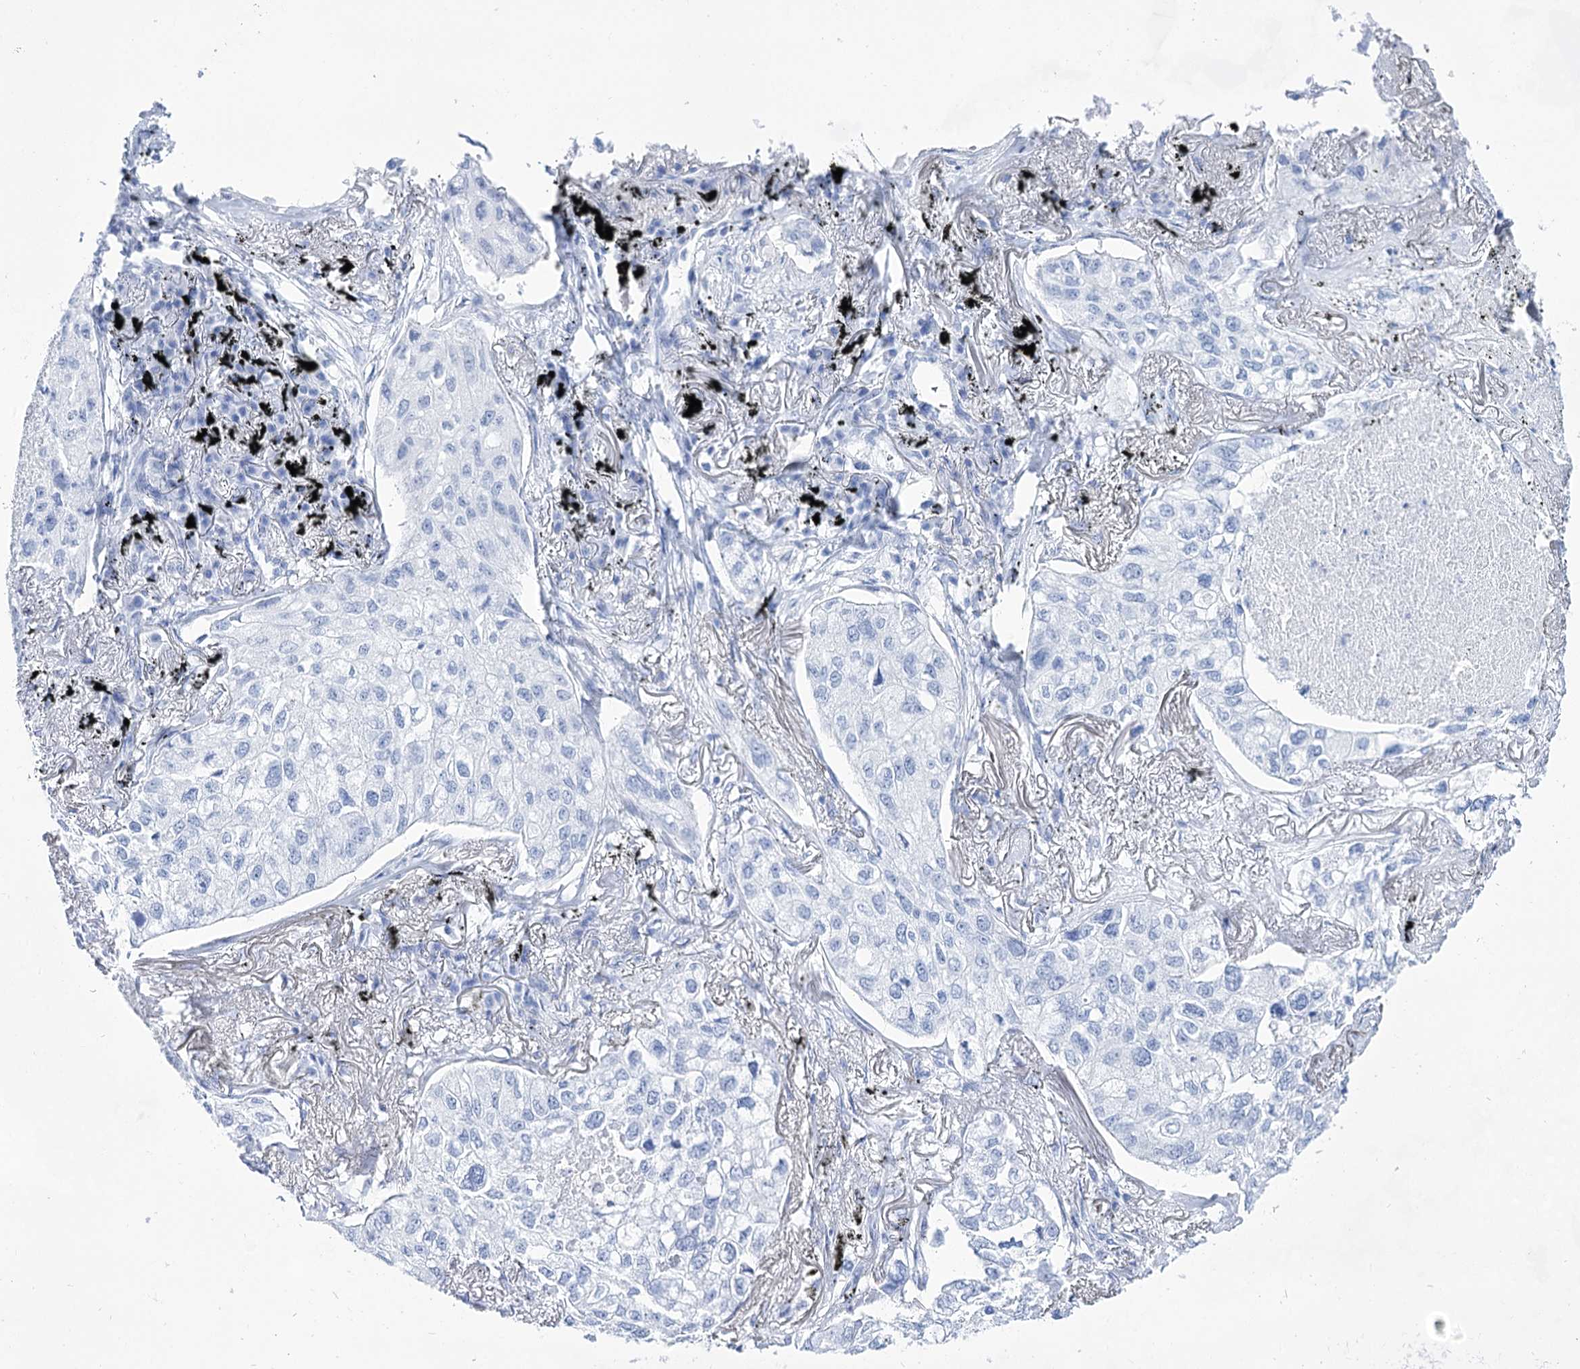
{"staining": {"intensity": "negative", "quantity": "none", "location": "none"}, "tissue": "lung cancer", "cell_type": "Tumor cells", "image_type": "cancer", "snomed": [{"axis": "morphology", "description": "Adenocarcinoma, NOS"}, {"axis": "topography", "description": "Lung"}], "caption": "Immunohistochemistry (IHC) image of human adenocarcinoma (lung) stained for a protein (brown), which reveals no staining in tumor cells.", "gene": "LALBA", "patient": {"sex": "male", "age": 65}}